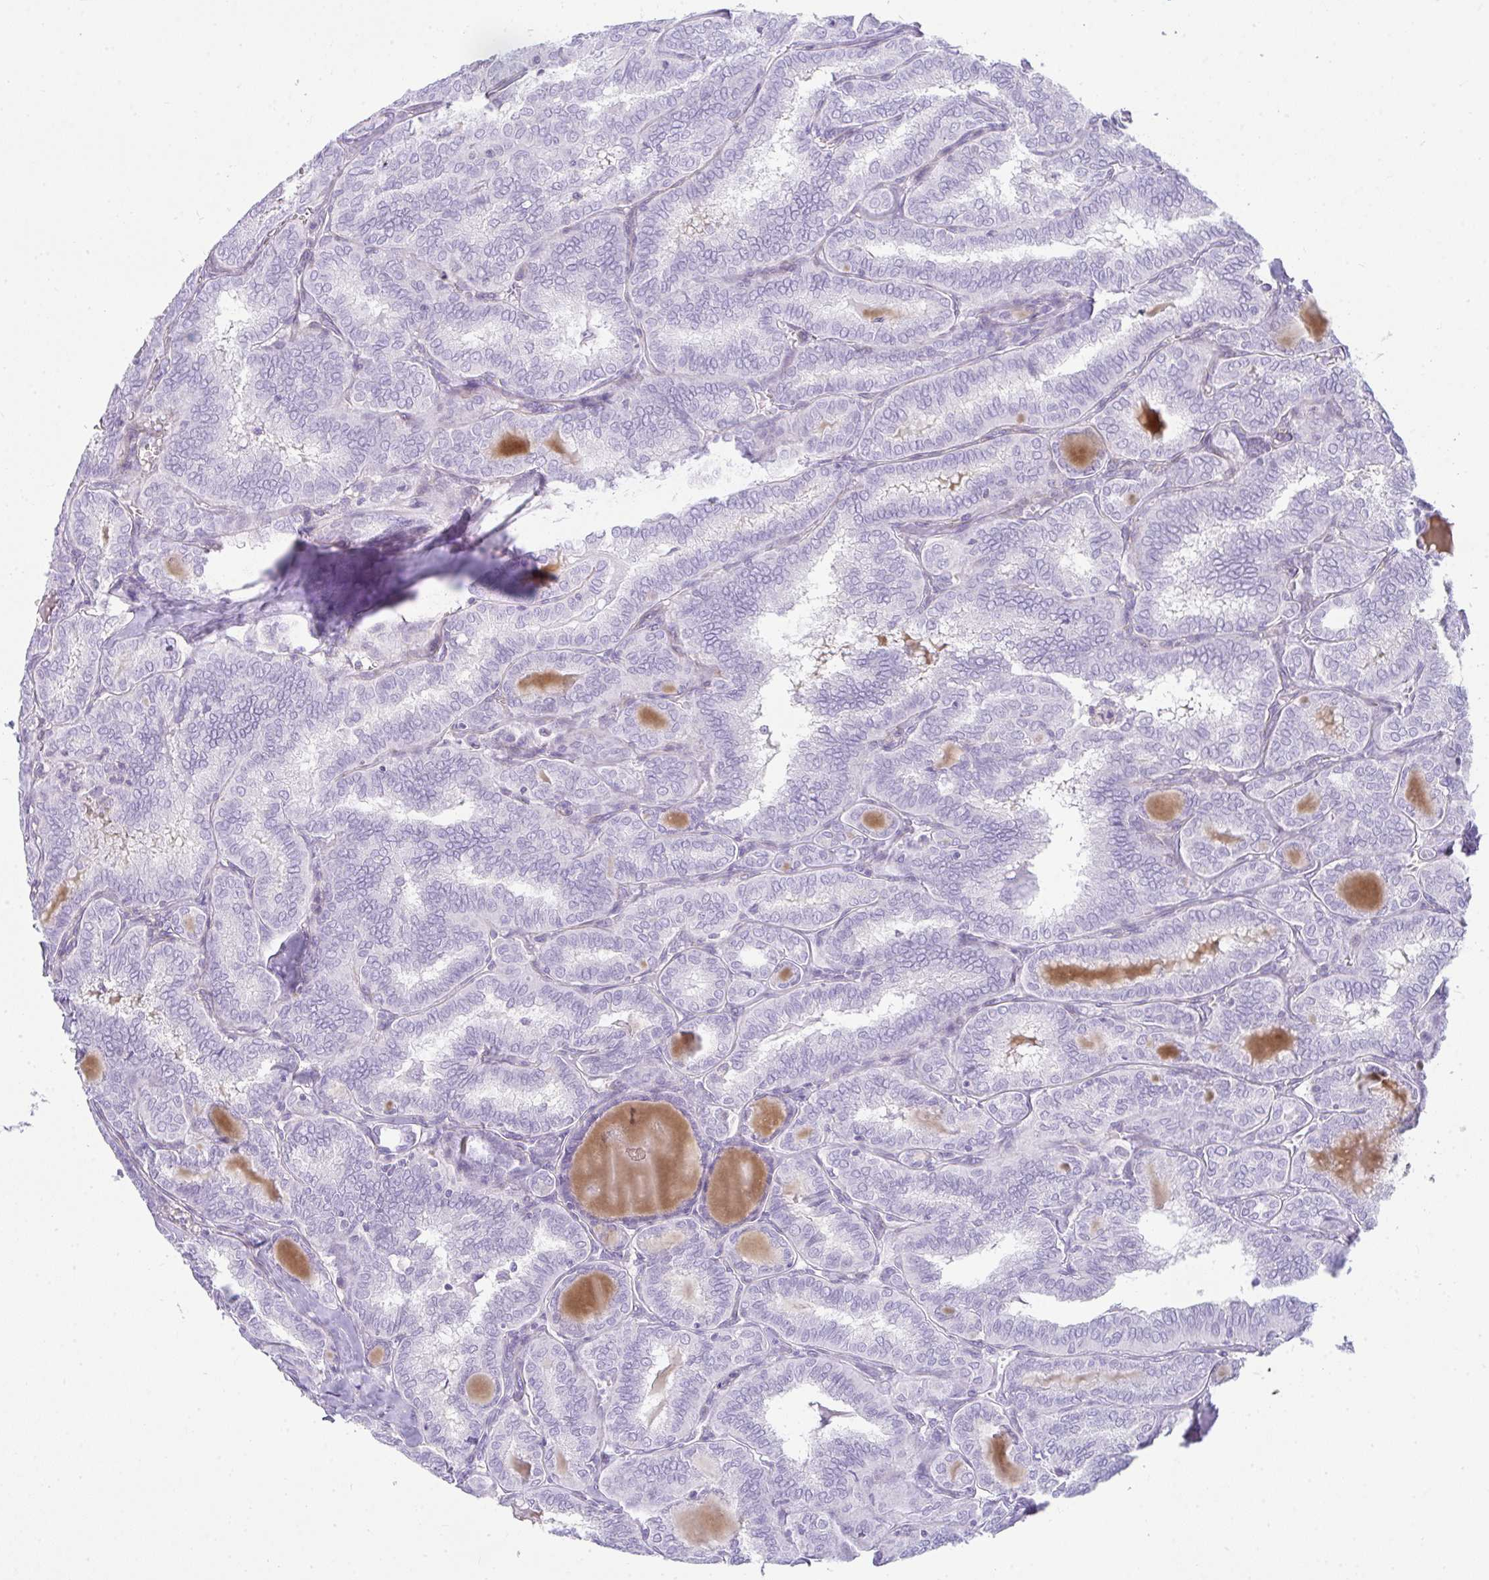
{"staining": {"intensity": "negative", "quantity": "none", "location": "none"}, "tissue": "thyroid cancer", "cell_type": "Tumor cells", "image_type": "cancer", "snomed": [{"axis": "morphology", "description": "Papillary adenocarcinoma, NOS"}, {"axis": "topography", "description": "Thyroid gland"}], "caption": "Immunohistochemical staining of thyroid papillary adenocarcinoma exhibits no significant expression in tumor cells. (DAB (3,3'-diaminobenzidine) immunohistochemistry, high magnification).", "gene": "CDRT15", "patient": {"sex": "female", "age": 30}}